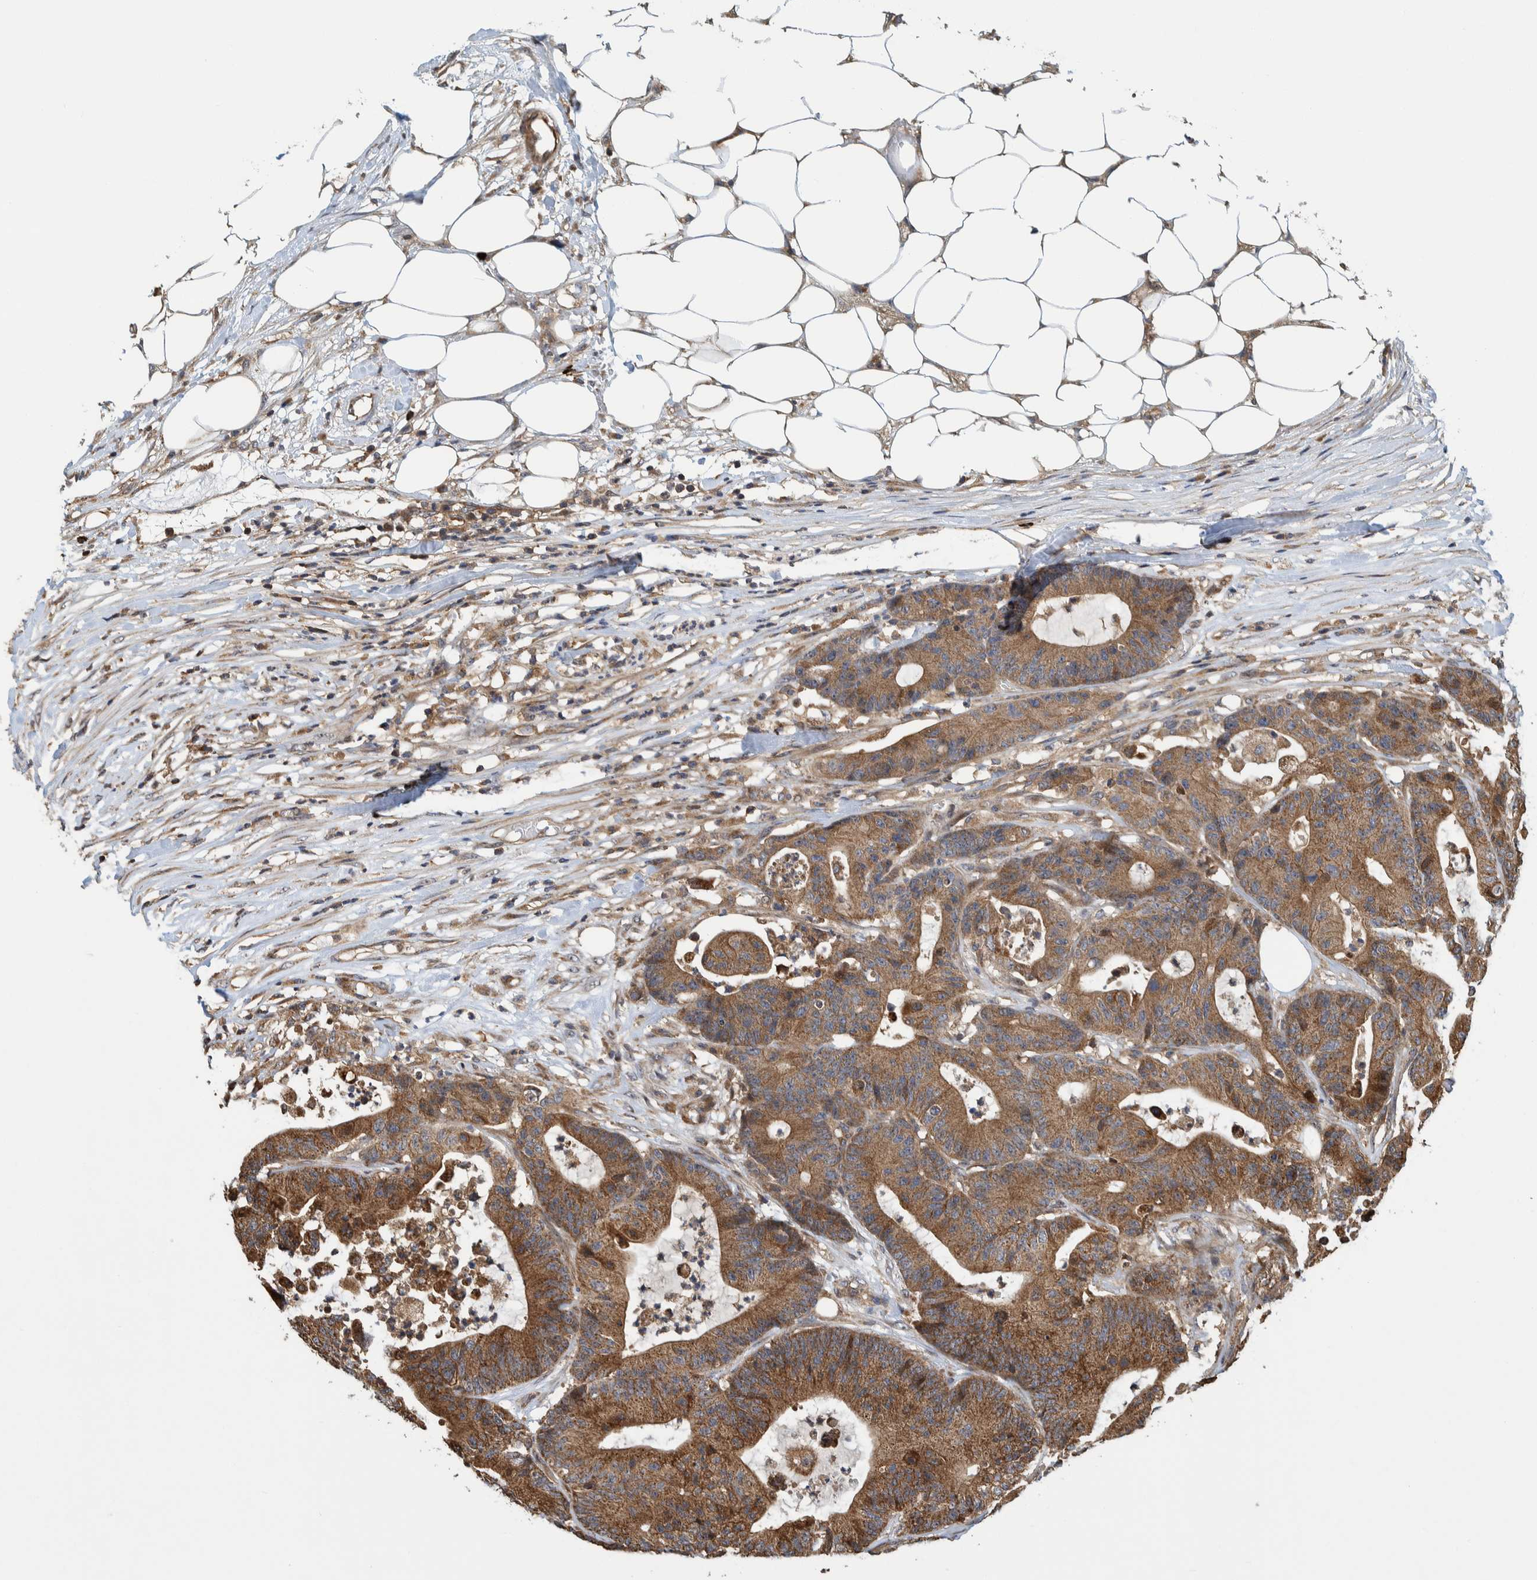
{"staining": {"intensity": "moderate", "quantity": ">75%", "location": "cytoplasmic/membranous"}, "tissue": "colorectal cancer", "cell_type": "Tumor cells", "image_type": "cancer", "snomed": [{"axis": "morphology", "description": "Adenocarcinoma, NOS"}, {"axis": "topography", "description": "Colon"}], "caption": "The micrograph shows a brown stain indicating the presence of a protein in the cytoplasmic/membranous of tumor cells in colorectal cancer.", "gene": "CCDC57", "patient": {"sex": "female", "age": 84}}